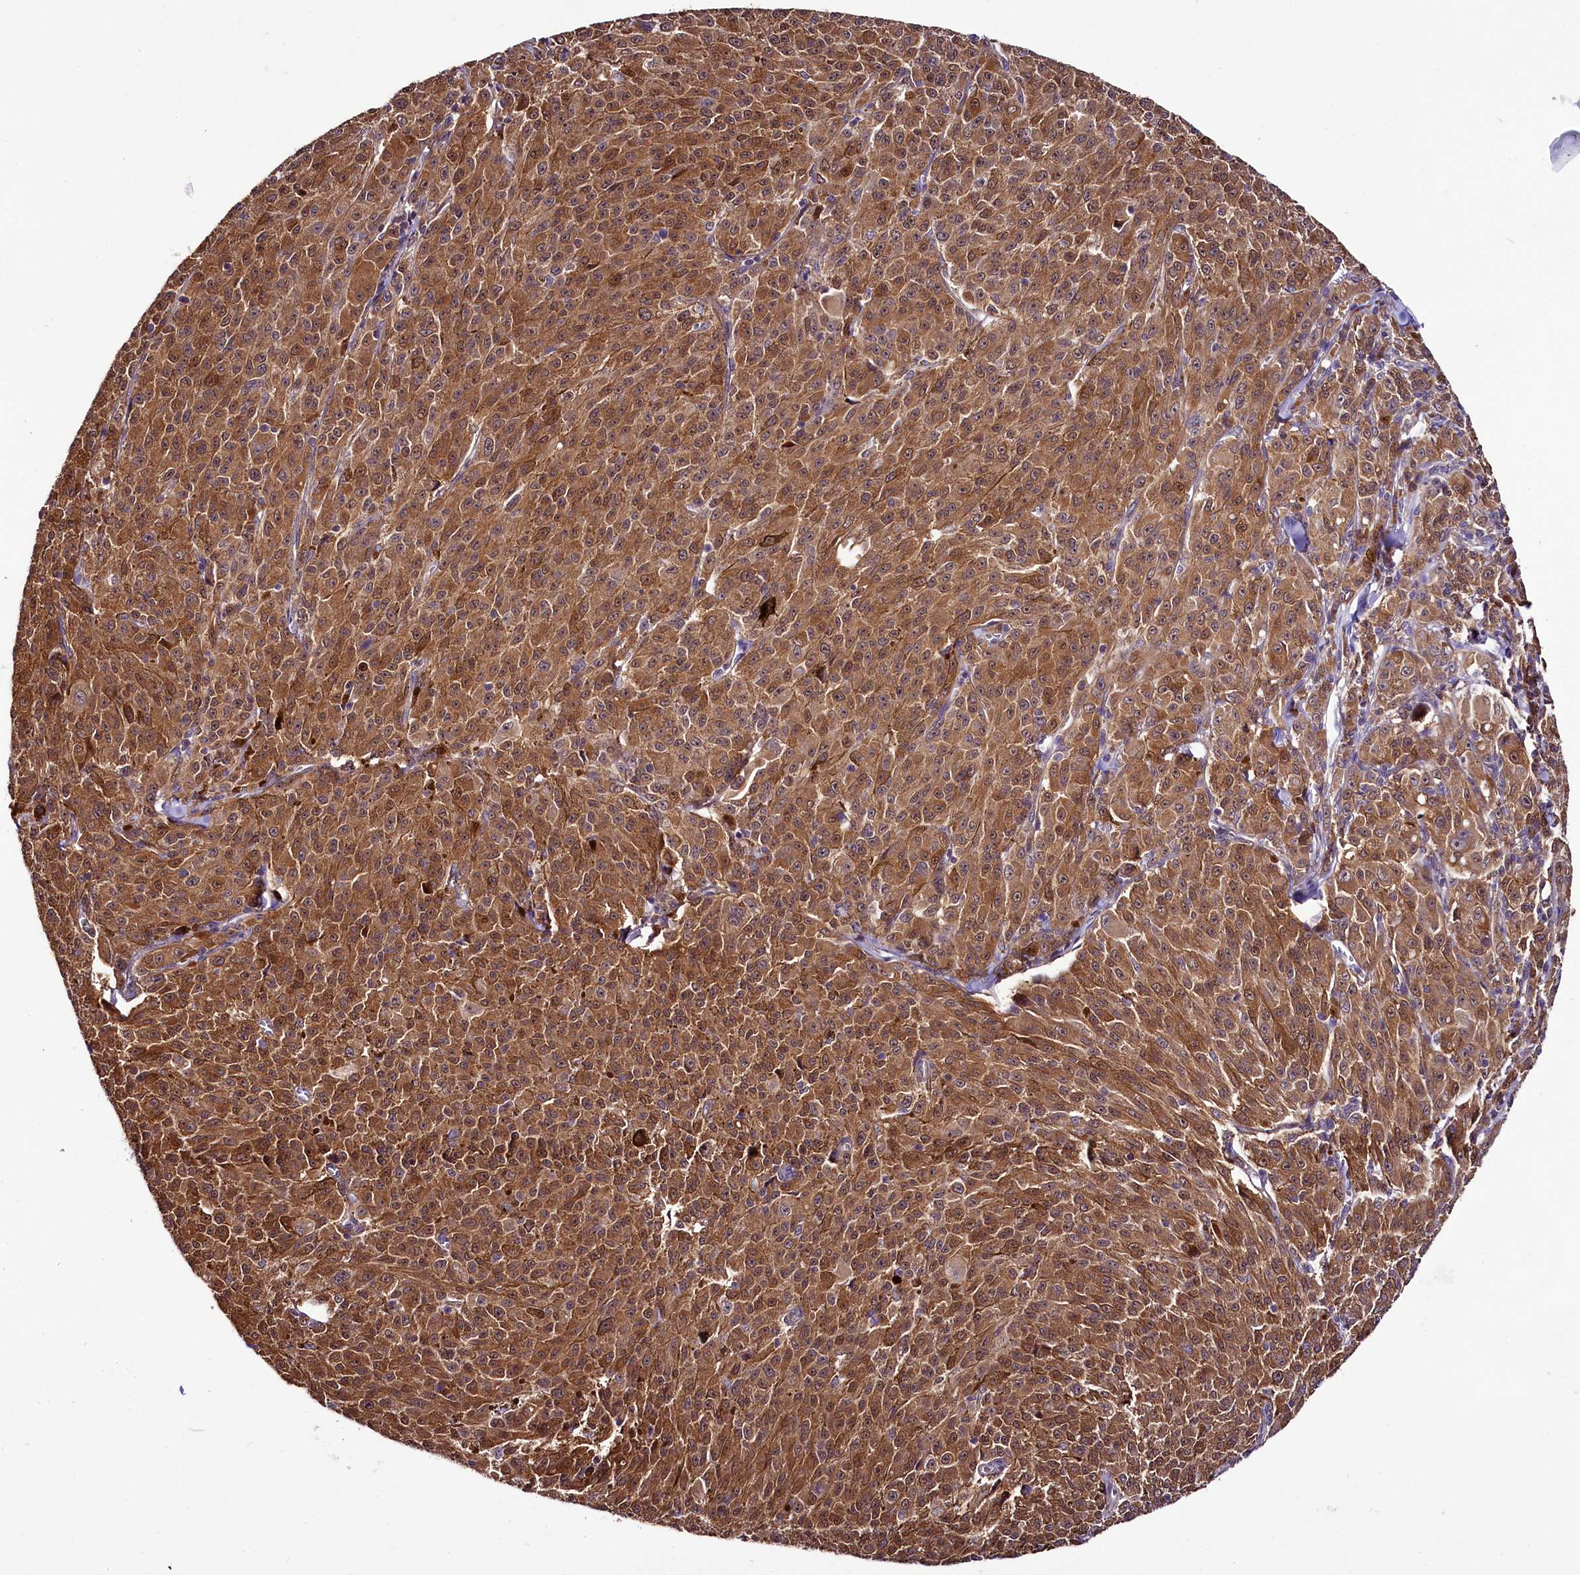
{"staining": {"intensity": "moderate", "quantity": ">75%", "location": "cytoplasmic/membranous"}, "tissue": "melanoma", "cell_type": "Tumor cells", "image_type": "cancer", "snomed": [{"axis": "morphology", "description": "Malignant melanoma, NOS"}, {"axis": "topography", "description": "Skin"}], "caption": "This micrograph demonstrates immunohistochemistry (IHC) staining of human melanoma, with medium moderate cytoplasmic/membranous staining in approximately >75% of tumor cells.", "gene": "RPUSD2", "patient": {"sex": "female", "age": 52}}